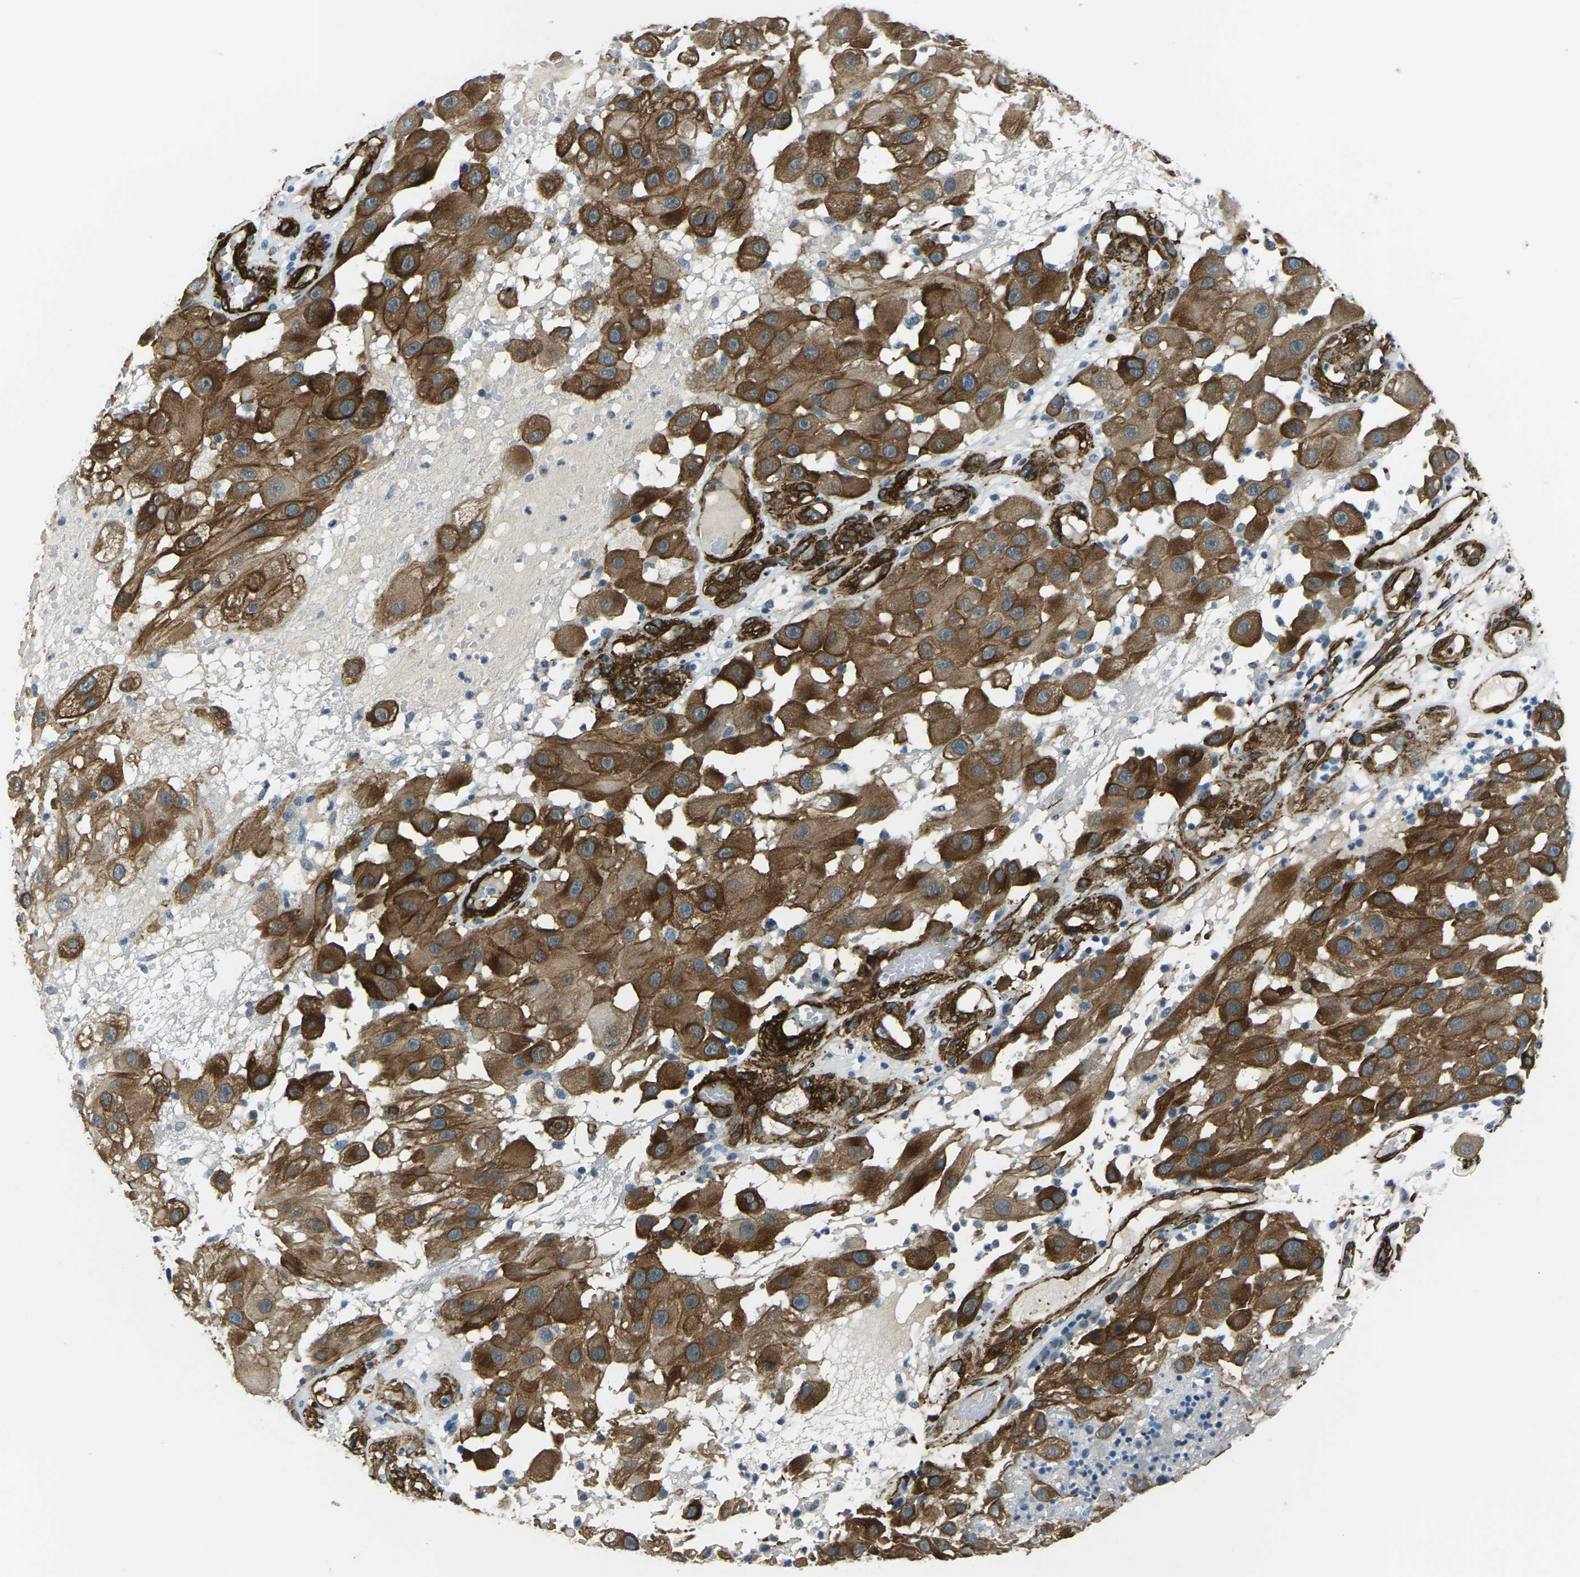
{"staining": {"intensity": "moderate", "quantity": ">75%", "location": "cytoplasmic/membranous"}, "tissue": "melanoma", "cell_type": "Tumor cells", "image_type": "cancer", "snomed": [{"axis": "morphology", "description": "Malignant melanoma, NOS"}, {"axis": "topography", "description": "Skin"}], "caption": "A brown stain shows moderate cytoplasmic/membranous positivity of a protein in melanoma tumor cells.", "gene": "GRAMD1C", "patient": {"sex": "female", "age": 81}}